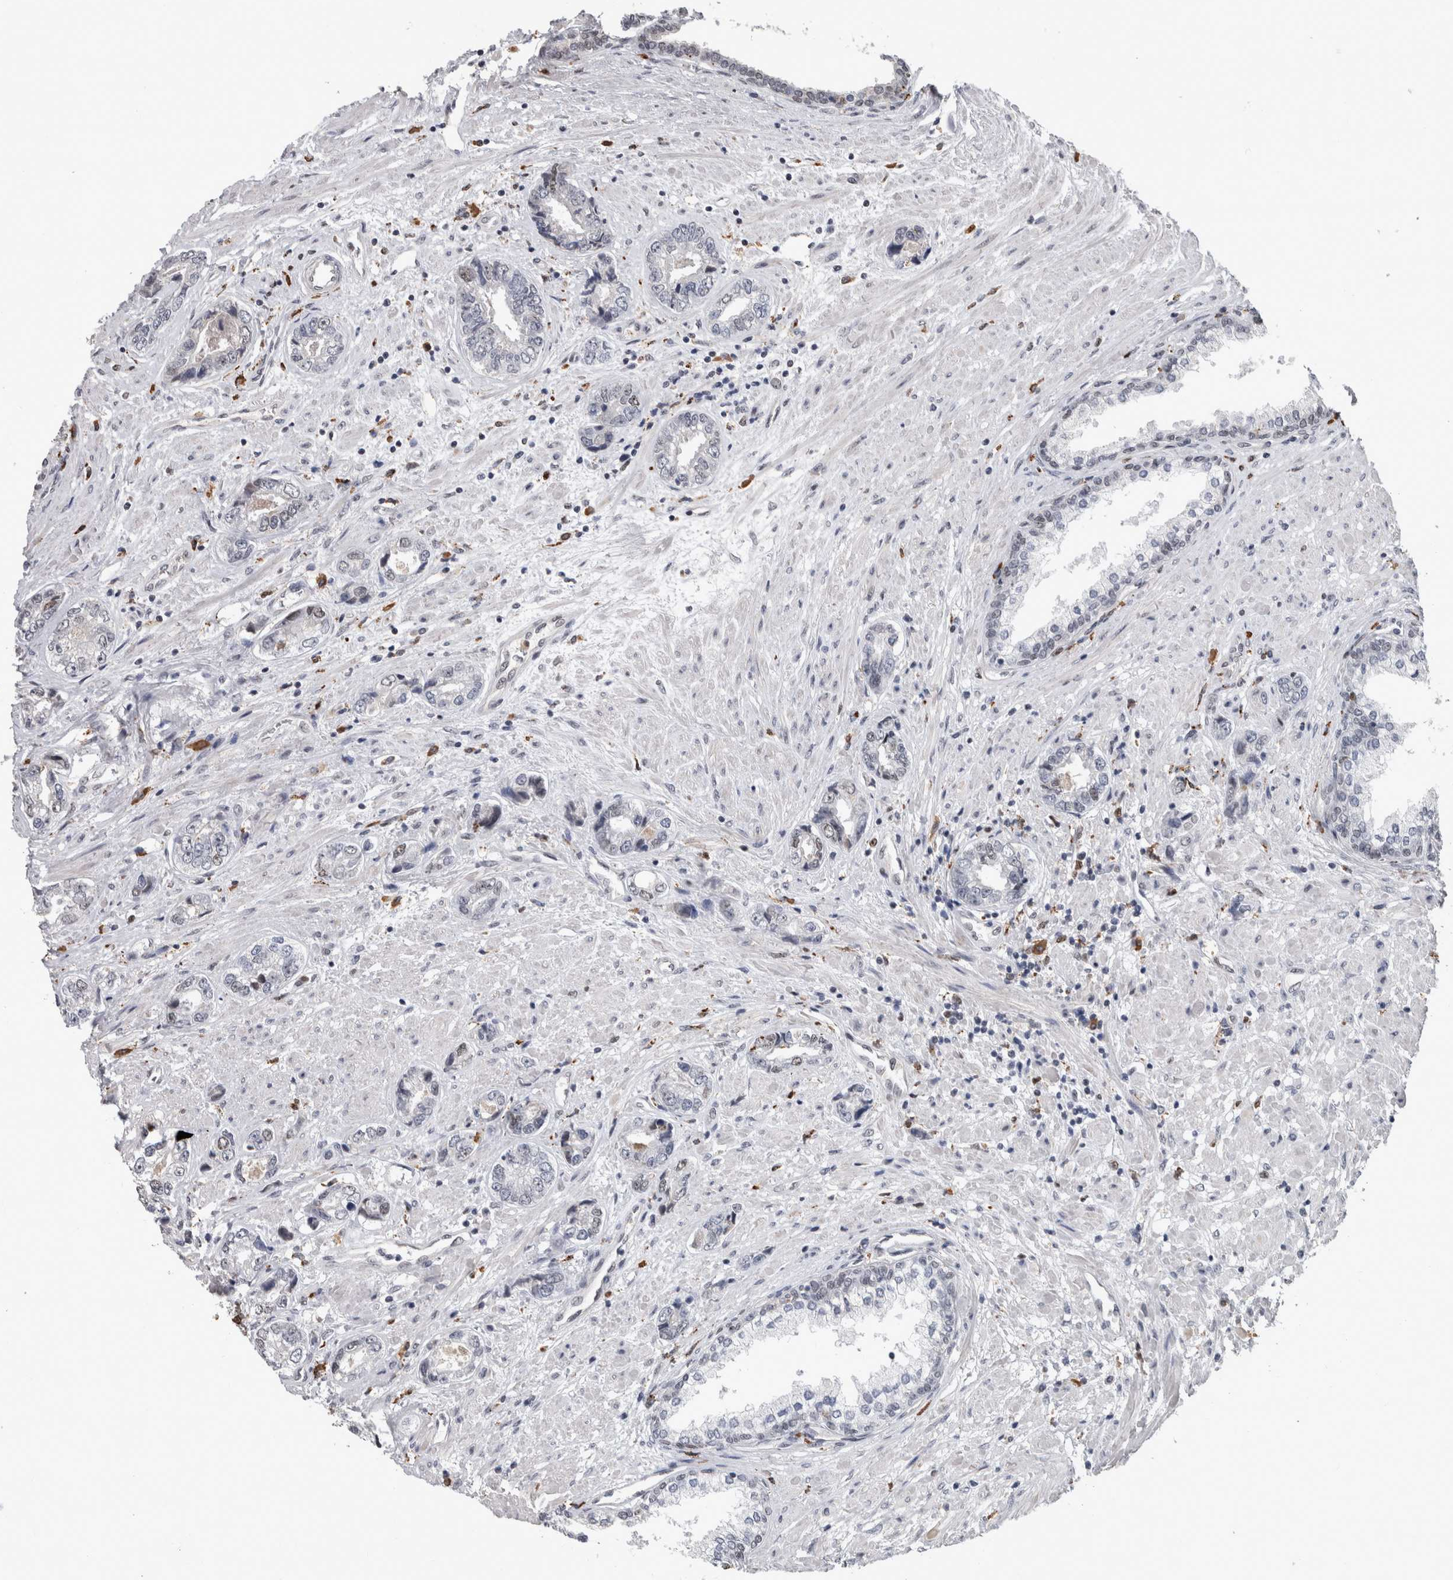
{"staining": {"intensity": "negative", "quantity": "none", "location": "none"}, "tissue": "prostate cancer", "cell_type": "Tumor cells", "image_type": "cancer", "snomed": [{"axis": "morphology", "description": "Adenocarcinoma, High grade"}, {"axis": "topography", "description": "Prostate"}], "caption": "DAB immunohistochemical staining of prostate cancer (high-grade adenocarcinoma) reveals no significant staining in tumor cells.", "gene": "POLD2", "patient": {"sex": "male", "age": 61}}